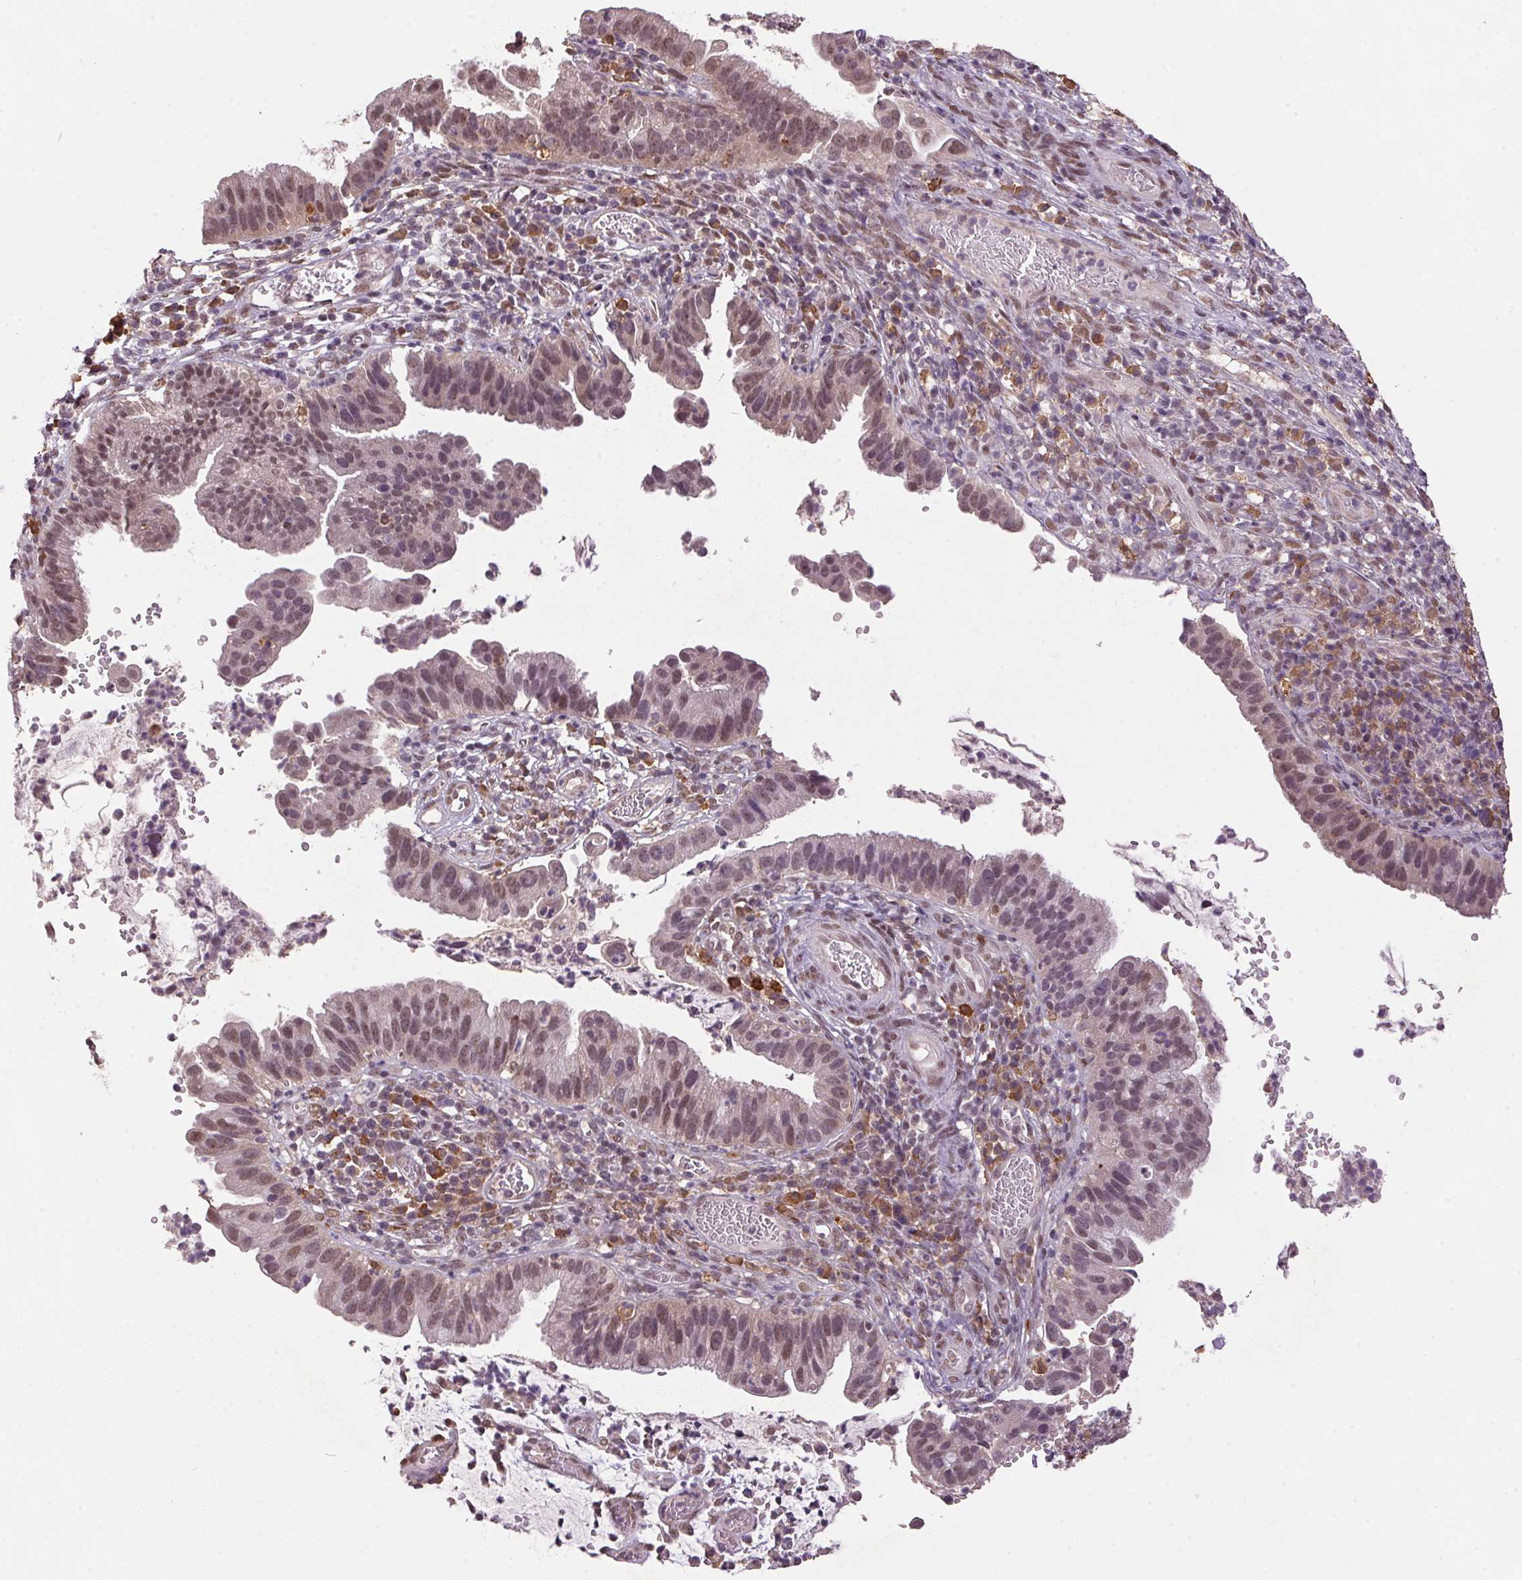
{"staining": {"intensity": "moderate", "quantity": ">75%", "location": "nuclear"}, "tissue": "cervical cancer", "cell_type": "Tumor cells", "image_type": "cancer", "snomed": [{"axis": "morphology", "description": "Adenocarcinoma, NOS"}, {"axis": "topography", "description": "Cervix"}], "caption": "About >75% of tumor cells in cervical cancer show moderate nuclear protein positivity as visualized by brown immunohistochemical staining.", "gene": "ZBTB4", "patient": {"sex": "female", "age": 34}}